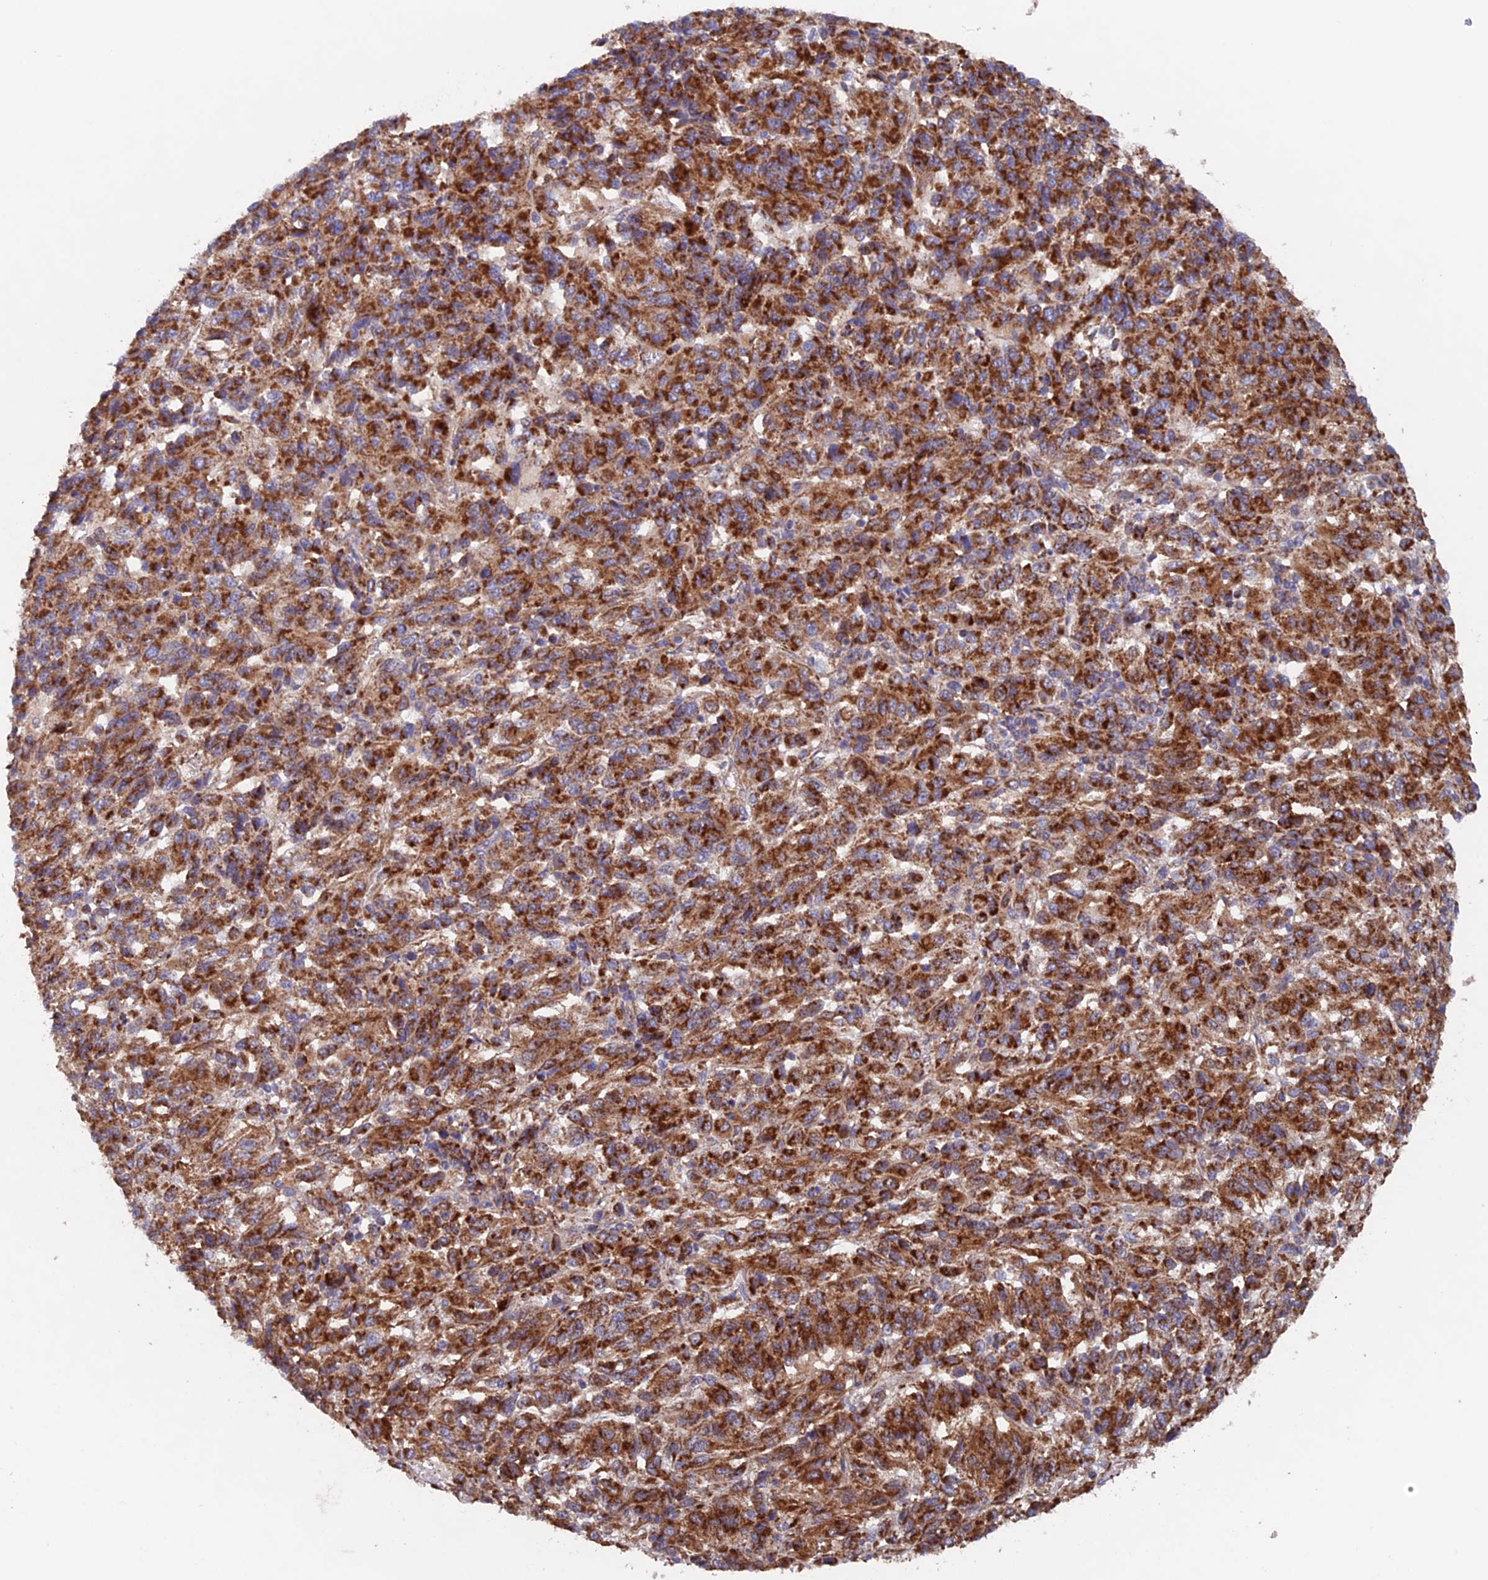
{"staining": {"intensity": "strong", "quantity": ">75%", "location": "cytoplasmic/membranous"}, "tissue": "melanoma", "cell_type": "Tumor cells", "image_type": "cancer", "snomed": [{"axis": "morphology", "description": "Malignant melanoma, Metastatic site"}, {"axis": "topography", "description": "Lung"}], "caption": "Human malignant melanoma (metastatic site) stained with a brown dye exhibits strong cytoplasmic/membranous positive positivity in about >75% of tumor cells.", "gene": "MRPL1", "patient": {"sex": "male", "age": 64}}